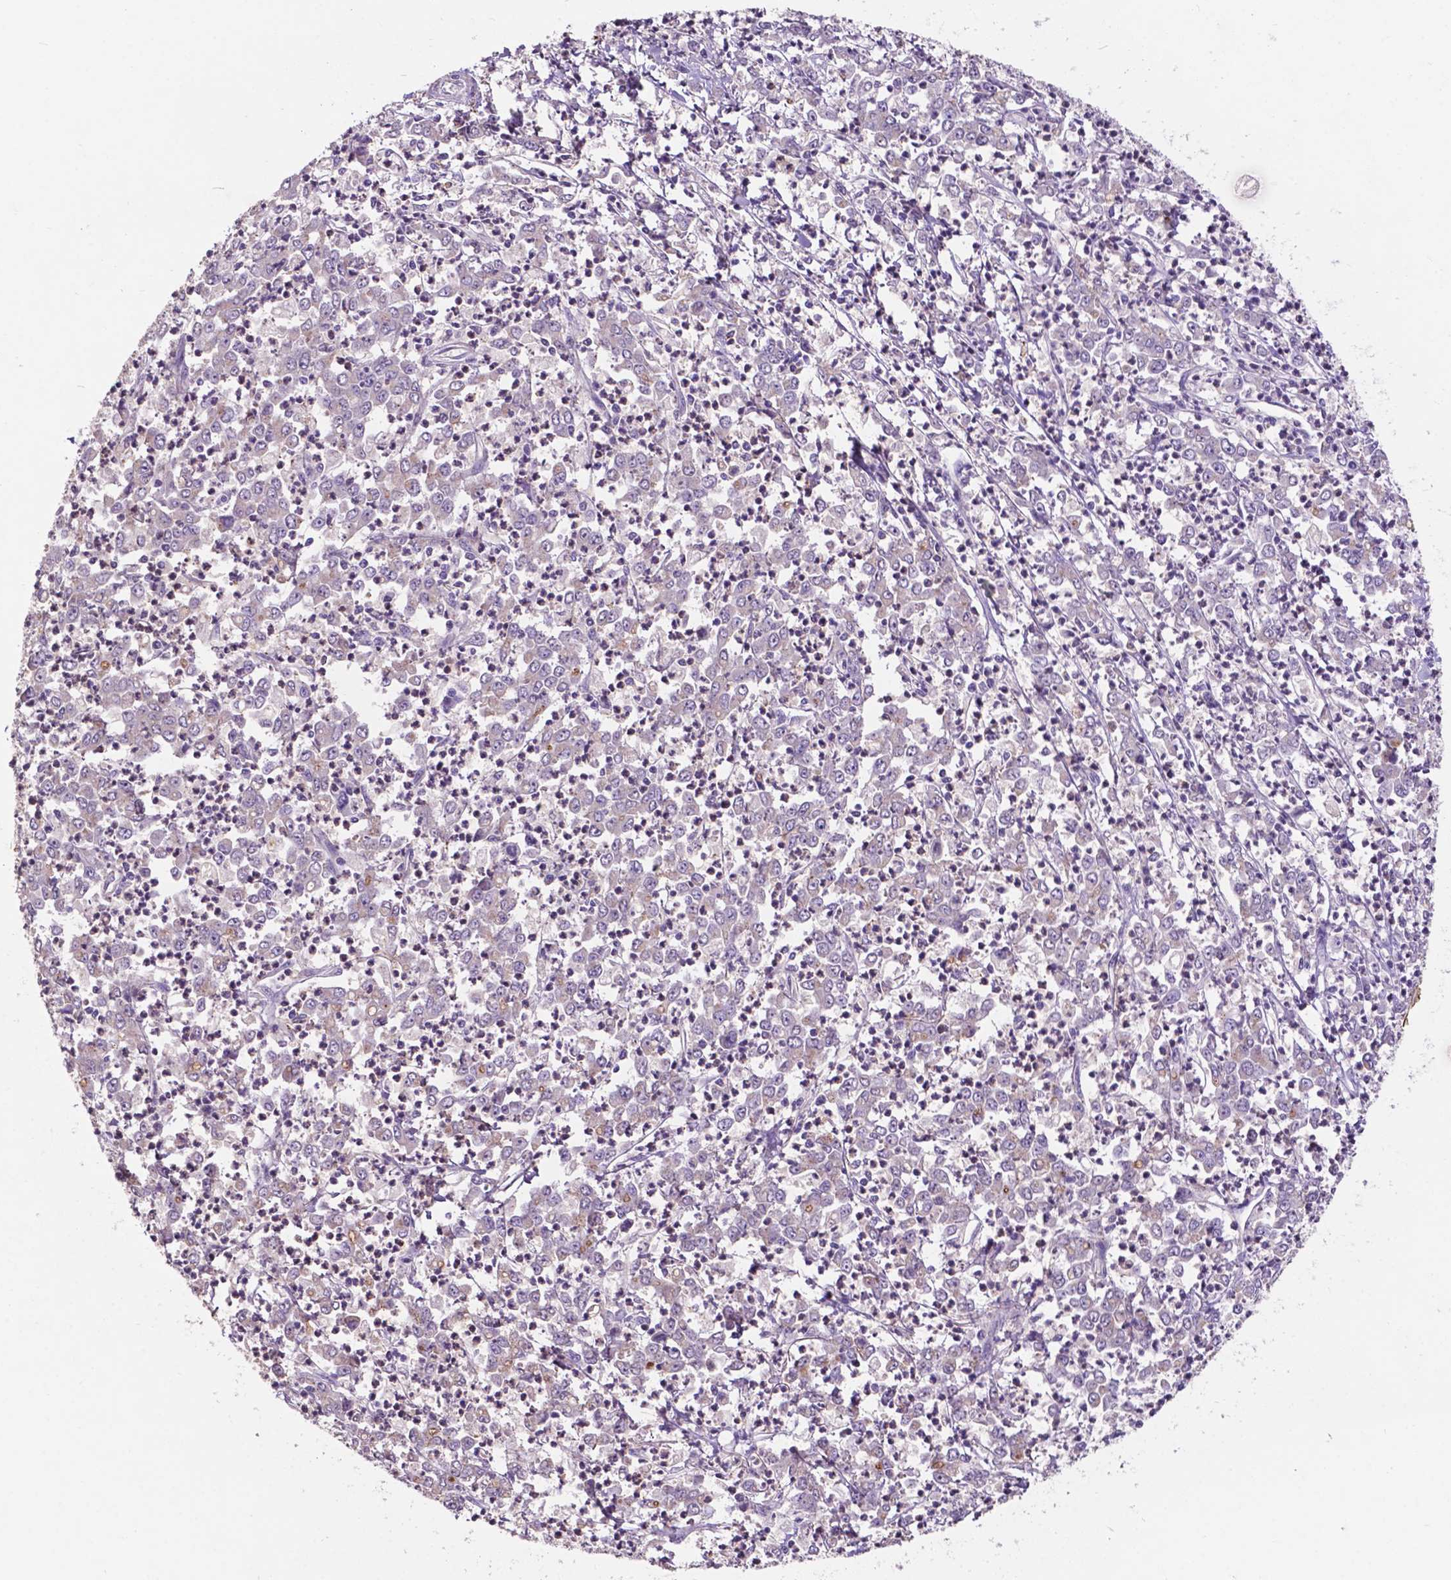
{"staining": {"intensity": "negative", "quantity": "none", "location": "none"}, "tissue": "stomach cancer", "cell_type": "Tumor cells", "image_type": "cancer", "snomed": [{"axis": "morphology", "description": "Adenocarcinoma, NOS"}, {"axis": "topography", "description": "Stomach, lower"}], "caption": "High magnification brightfield microscopy of adenocarcinoma (stomach) stained with DAB (3,3'-diaminobenzidine) (brown) and counterstained with hematoxylin (blue): tumor cells show no significant staining.", "gene": "PLSCR1", "patient": {"sex": "female", "age": 71}}